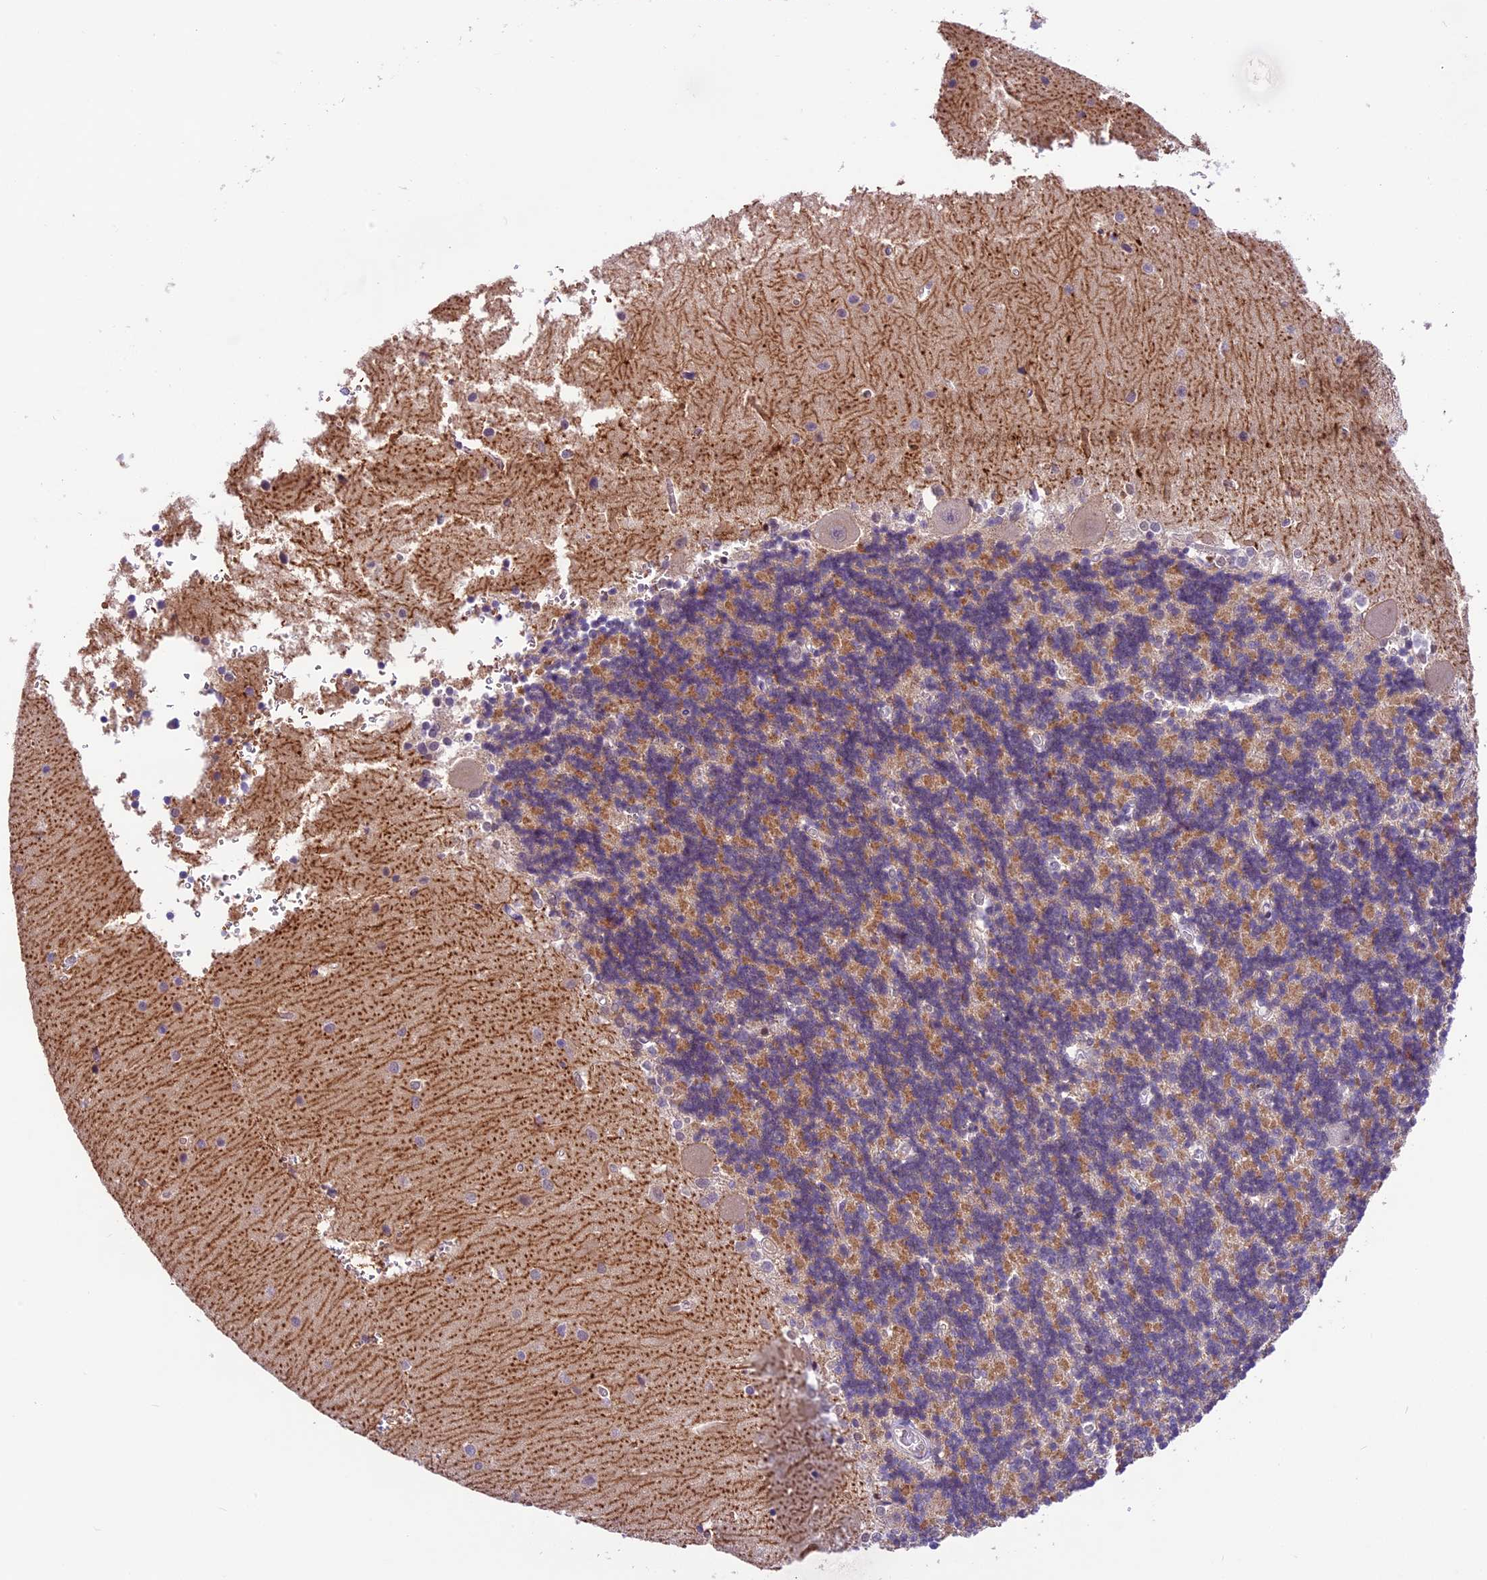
{"staining": {"intensity": "moderate", "quantity": ">75%", "location": "cytoplasmic/membranous"}, "tissue": "cerebellum", "cell_type": "Cells in granular layer", "image_type": "normal", "snomed": [{"axis": "morphology", "description": "Normal tissue, NOS"}, {"axis": "topography", "description": "Cerebellum"}], "caption": "Brown immunohistochemical staining in normal human cerebellum shows moderate cytoplasmic/membranous positivity in approximately >75% of cells in granular layer.", "gene": "SHKBP1", "patient": {"sex": "male", "age": 37}}